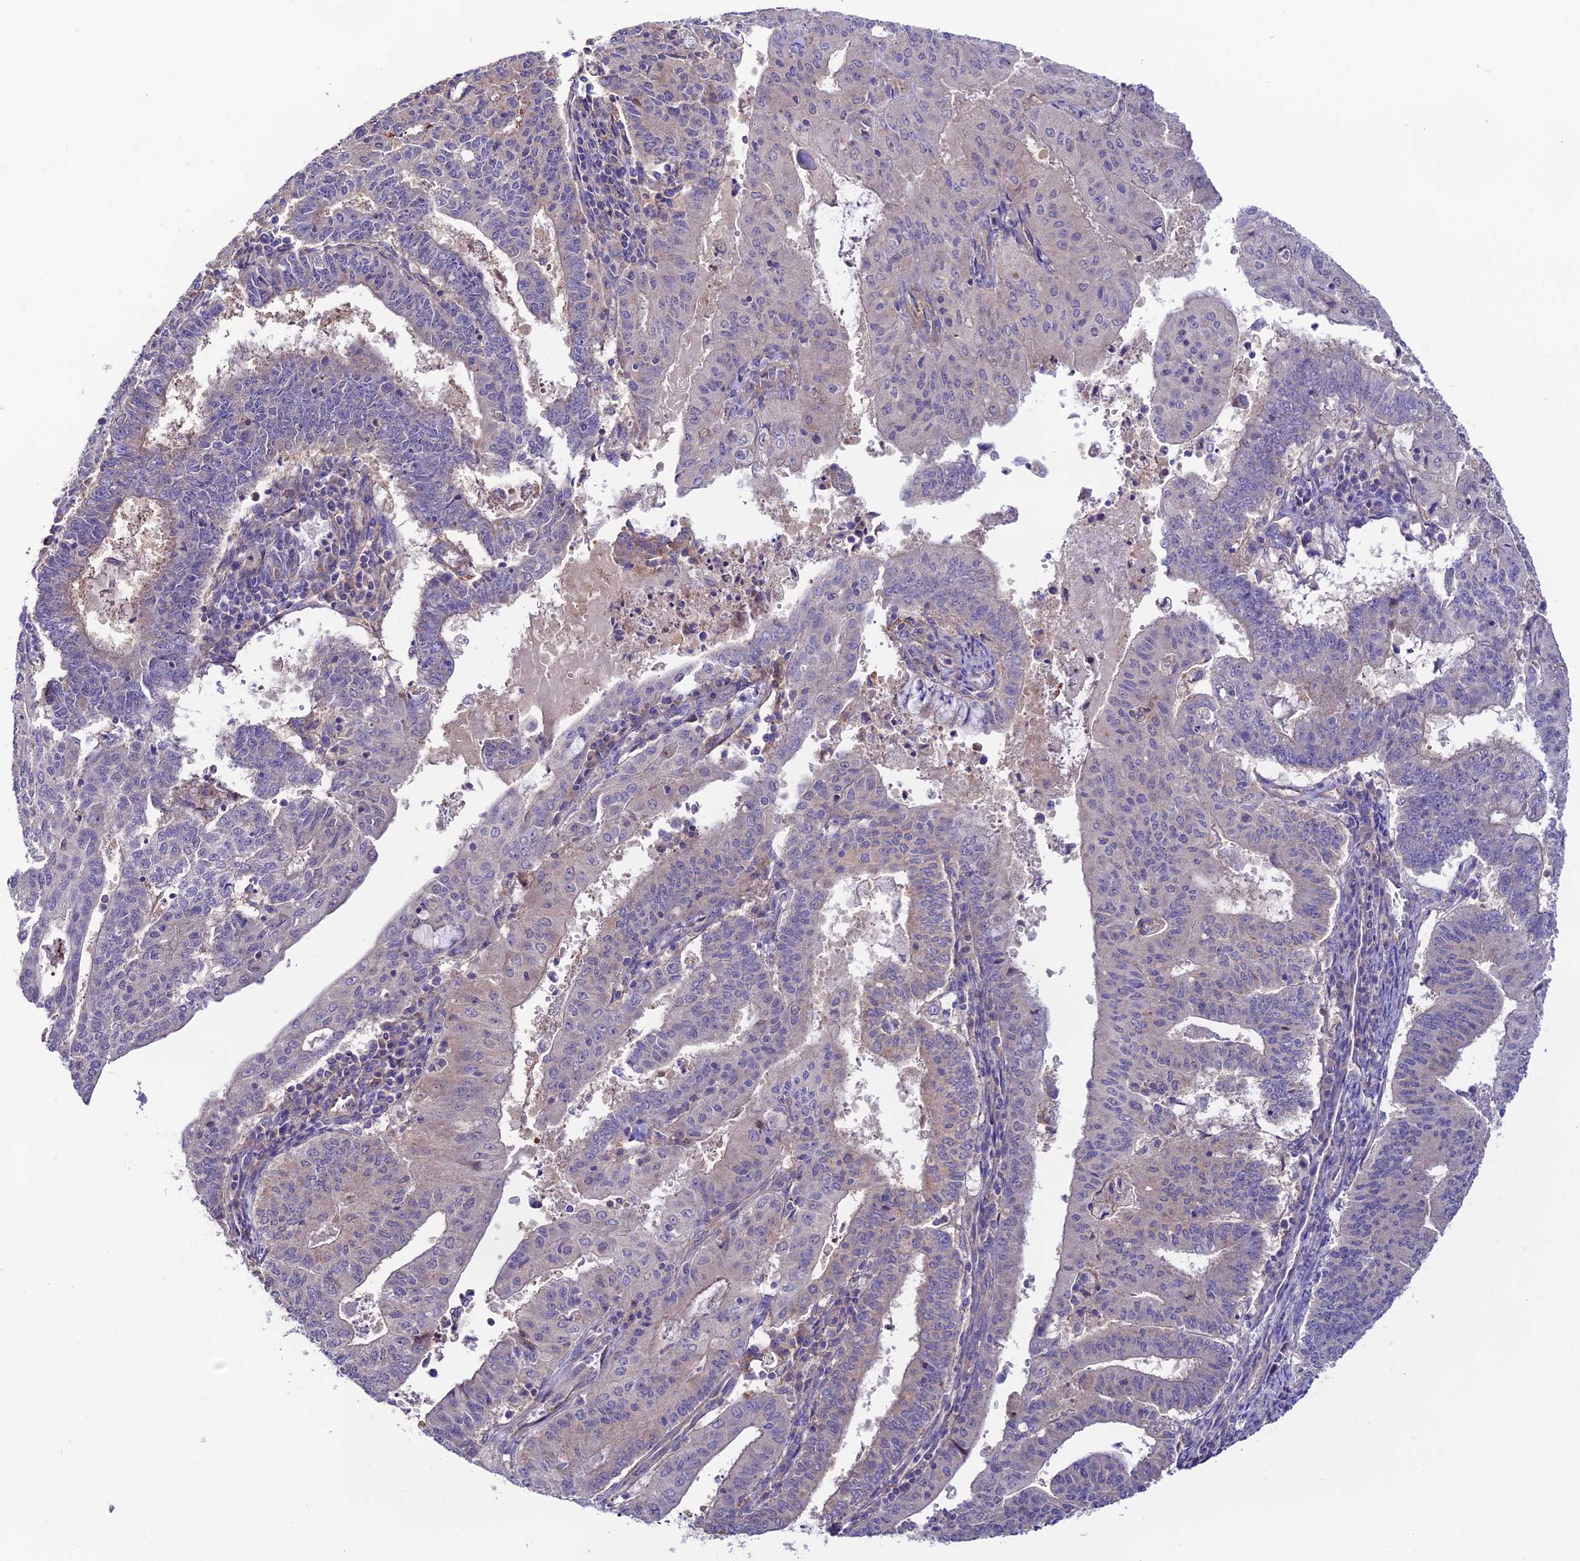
{"staining": {"intensity": "negative", "quantity": "none", "location": "none"}, "tissue": "endometrial cancer", "cell_type": "Tumor cells", "image_type": "cancer", "snomed": [{"axis": "morphology", "description": "Adenocarcinoma, NOS"}, {"axis": "topography", "description": "Endometrium"}], "caption": "IHC of human adenocarcinoma (endometrial) shows no positivity in tumor cells. (Brightfield microscopy of DAB immunohistochemistry (IHC) at high magnification).", "gene": "BRME1", "patient": {"sex": "female", "age": 59}}